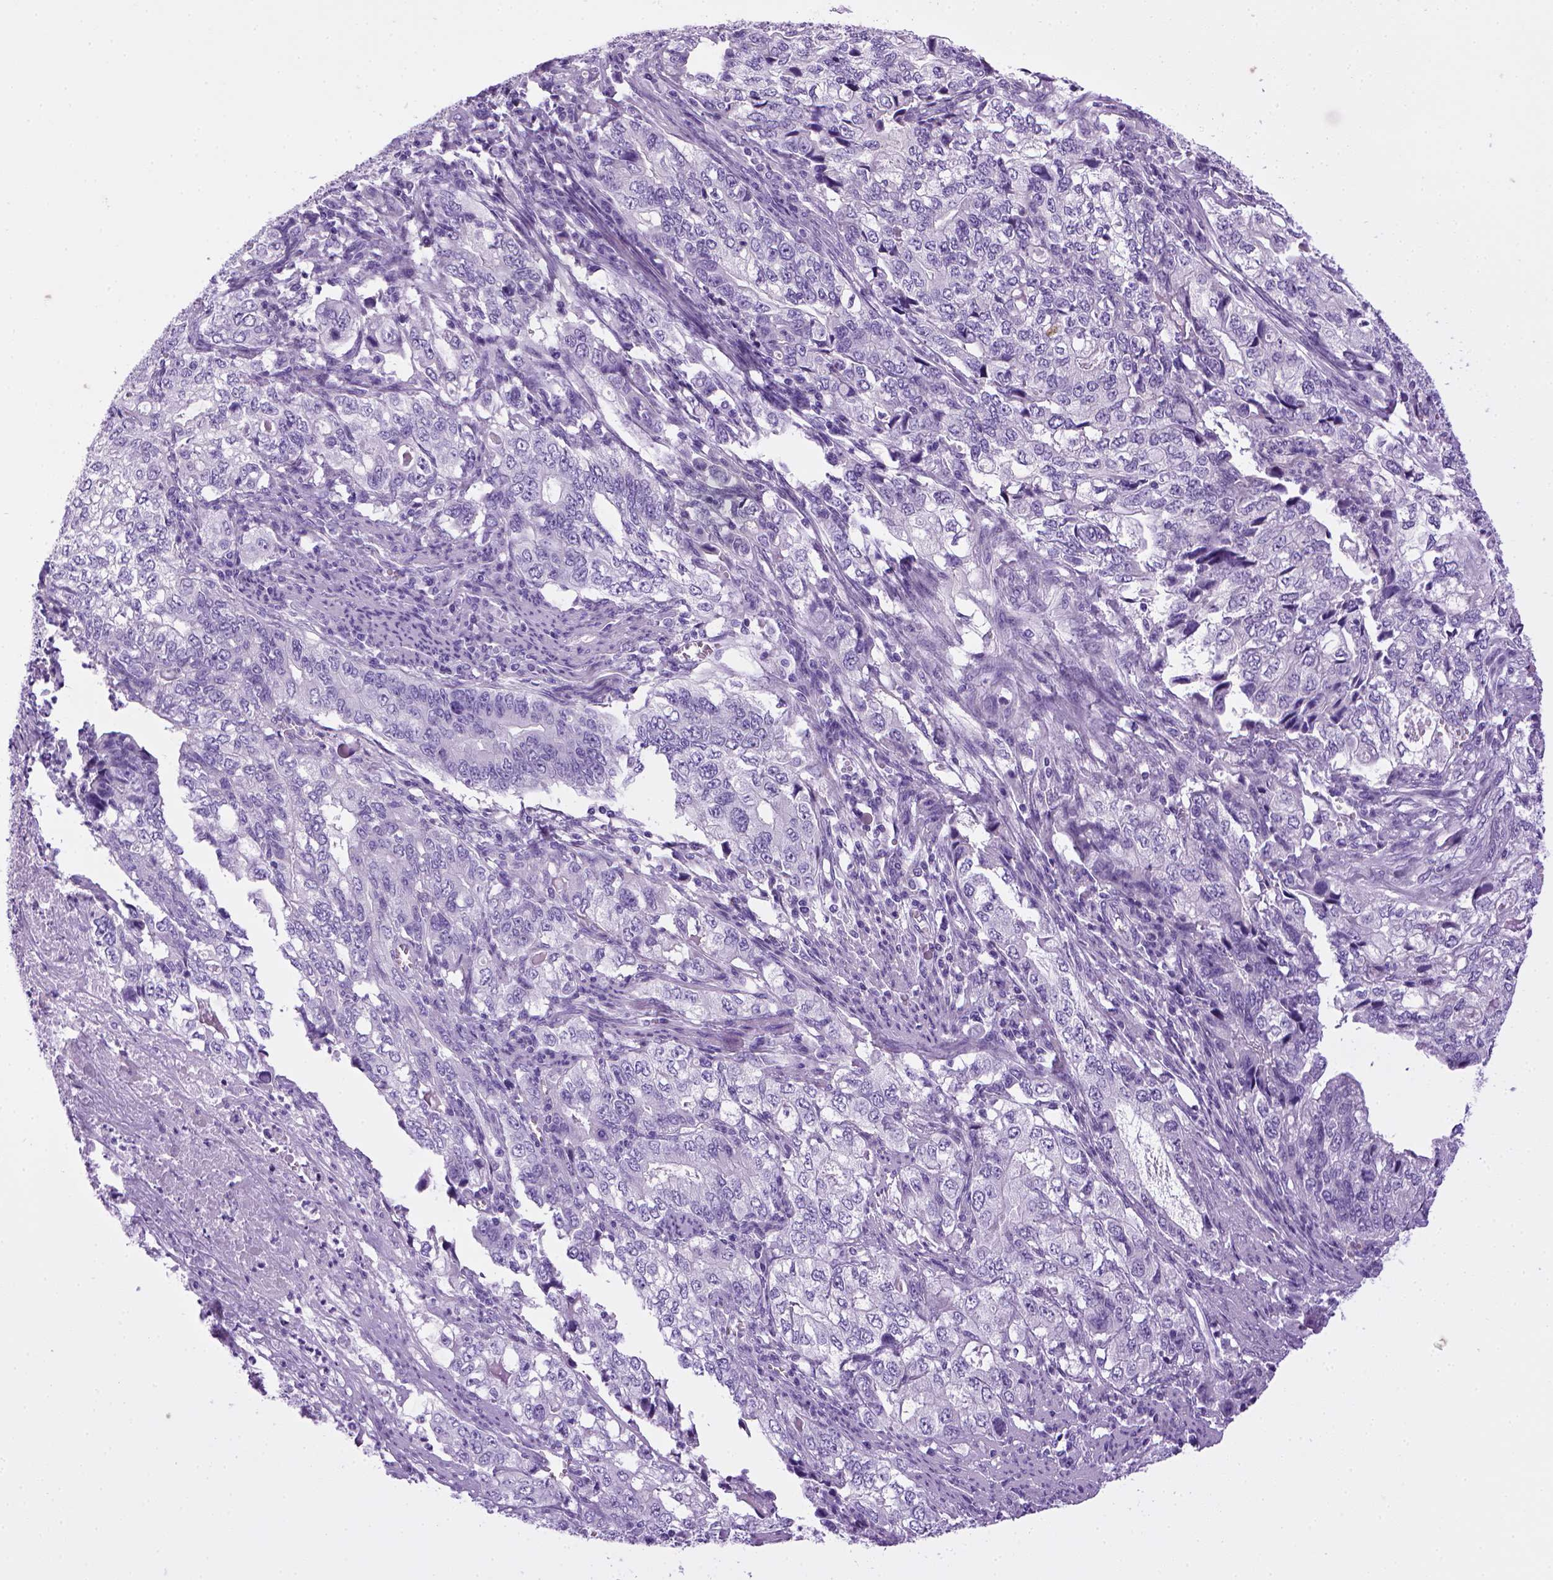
{"staining": {"intensity": "negative", "quantity": "none", "location": "none"}, "tissue": "stomach cancer", "cell_type": "Tumor cells", "image_type": "cancer", "snomed": [{"axis": "morphology", "description": "Adenocarcinoma, NOS"}, {"axis": "topography", "description": "Stomach, lower"}], "caption": "There is no significant expression in tumor cells of stomach cancer.", "gene": "SGCG", "patient": {"sex": "female", "age": 72}}